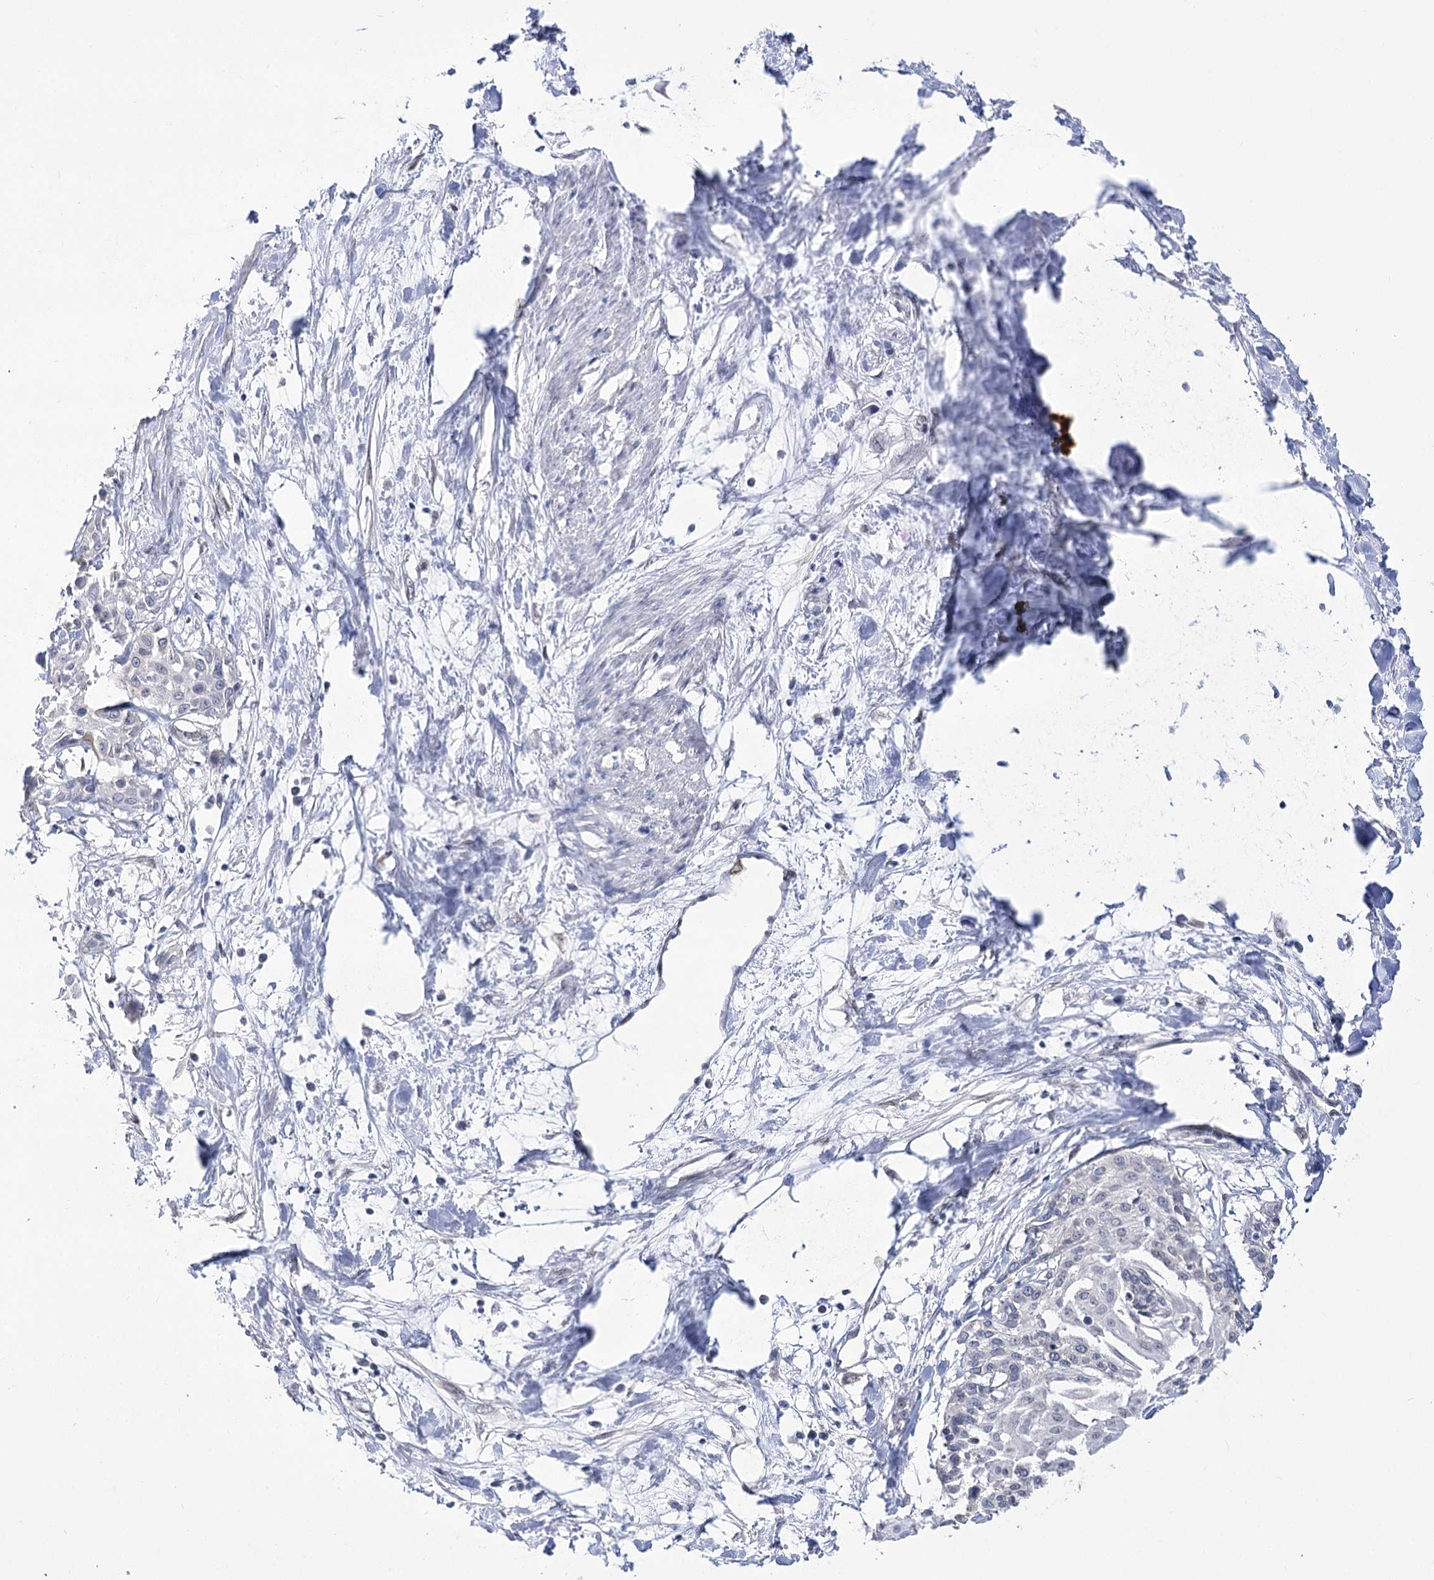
{"staining": {"intensity": "moderate", "quantity": "<25%", "location": "cytoplasmic/membranous"}, "tissue": "cervical cancer", "cell_type": "Tumor cells", "image_type": "cancer", "snomed": [{"axis": "morphology", "description": "Squamous cell carcinoma, NOS"}, {"axis": "topography", "description": "Cervix"}], "caption": "This is an image of immunohistochemistry staining of cervical cancer (squamous cell carcinoma), which shows moderate expression in the cytoplasmic/membranous of tumor cells.", "gene": "TMEM201", "patient": {"sex": "female", "age": 57}}